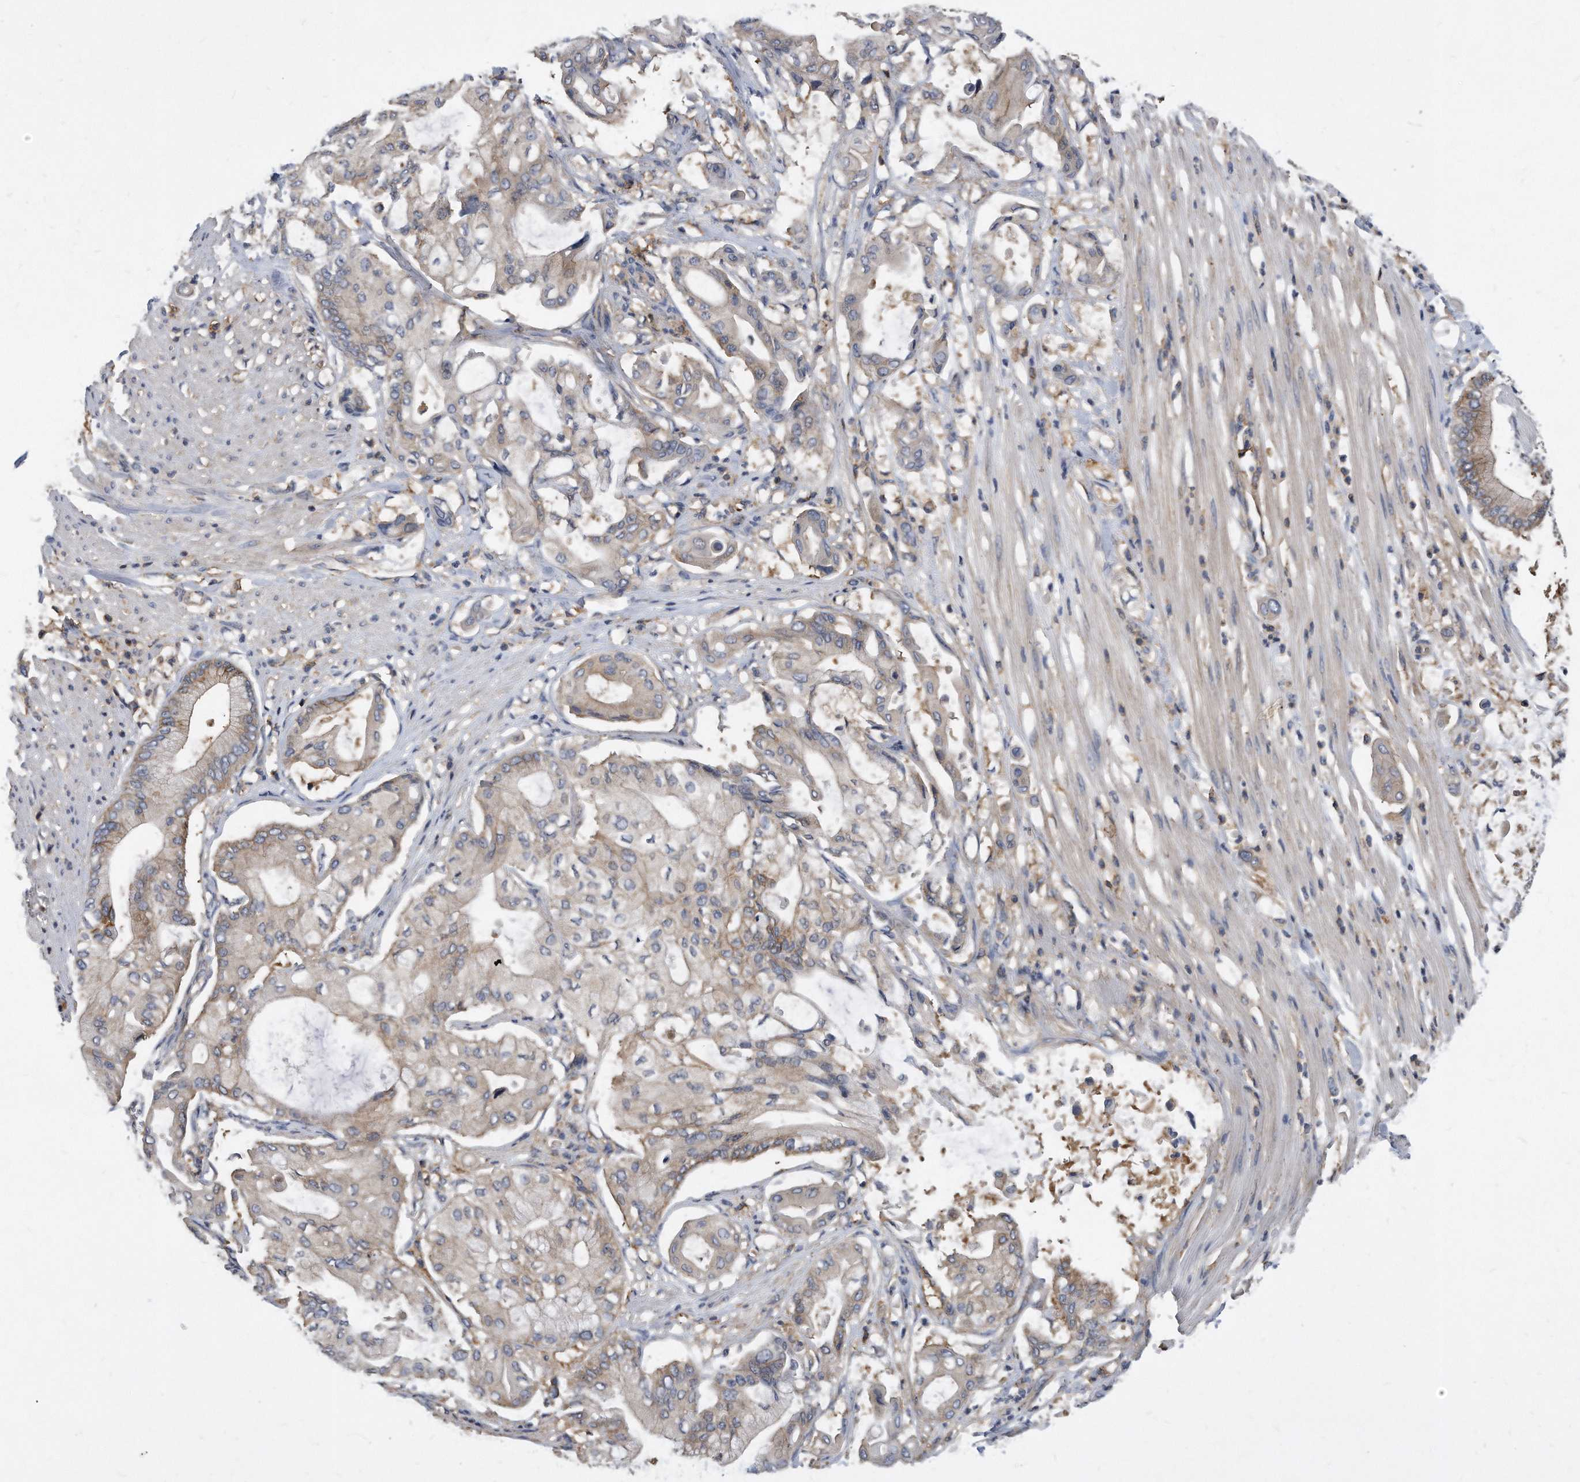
{"staining": {"intensity": "weak", "quantity": "<25%", "location": "cytoplasmic/membranous"}, "tissue": "pancreatic cancer", "cell_type": "Tumor cells", "image_type": "cancer", "snomed": [{"axis": "morphology", "description": "Adenocarcinoma, NOS"}, {"axis": "morphology", "description": "Adenocarcinoma, metastatic, NOS"}, {"axis": "topography", "description": "Lymph node"}, {"axis": "topography", "description": "Pancreas"}, {"axis": "topography", "description": "Duodenum"}], "caption": "This photomicrograph is of pancreatic cancer stained with IHC to label a protein in brown with the nuclei are counter-stained blue. There is no expression in tumor cells.", "gene": "ATG5", "patient": {"sex": "female", "age": 64}}